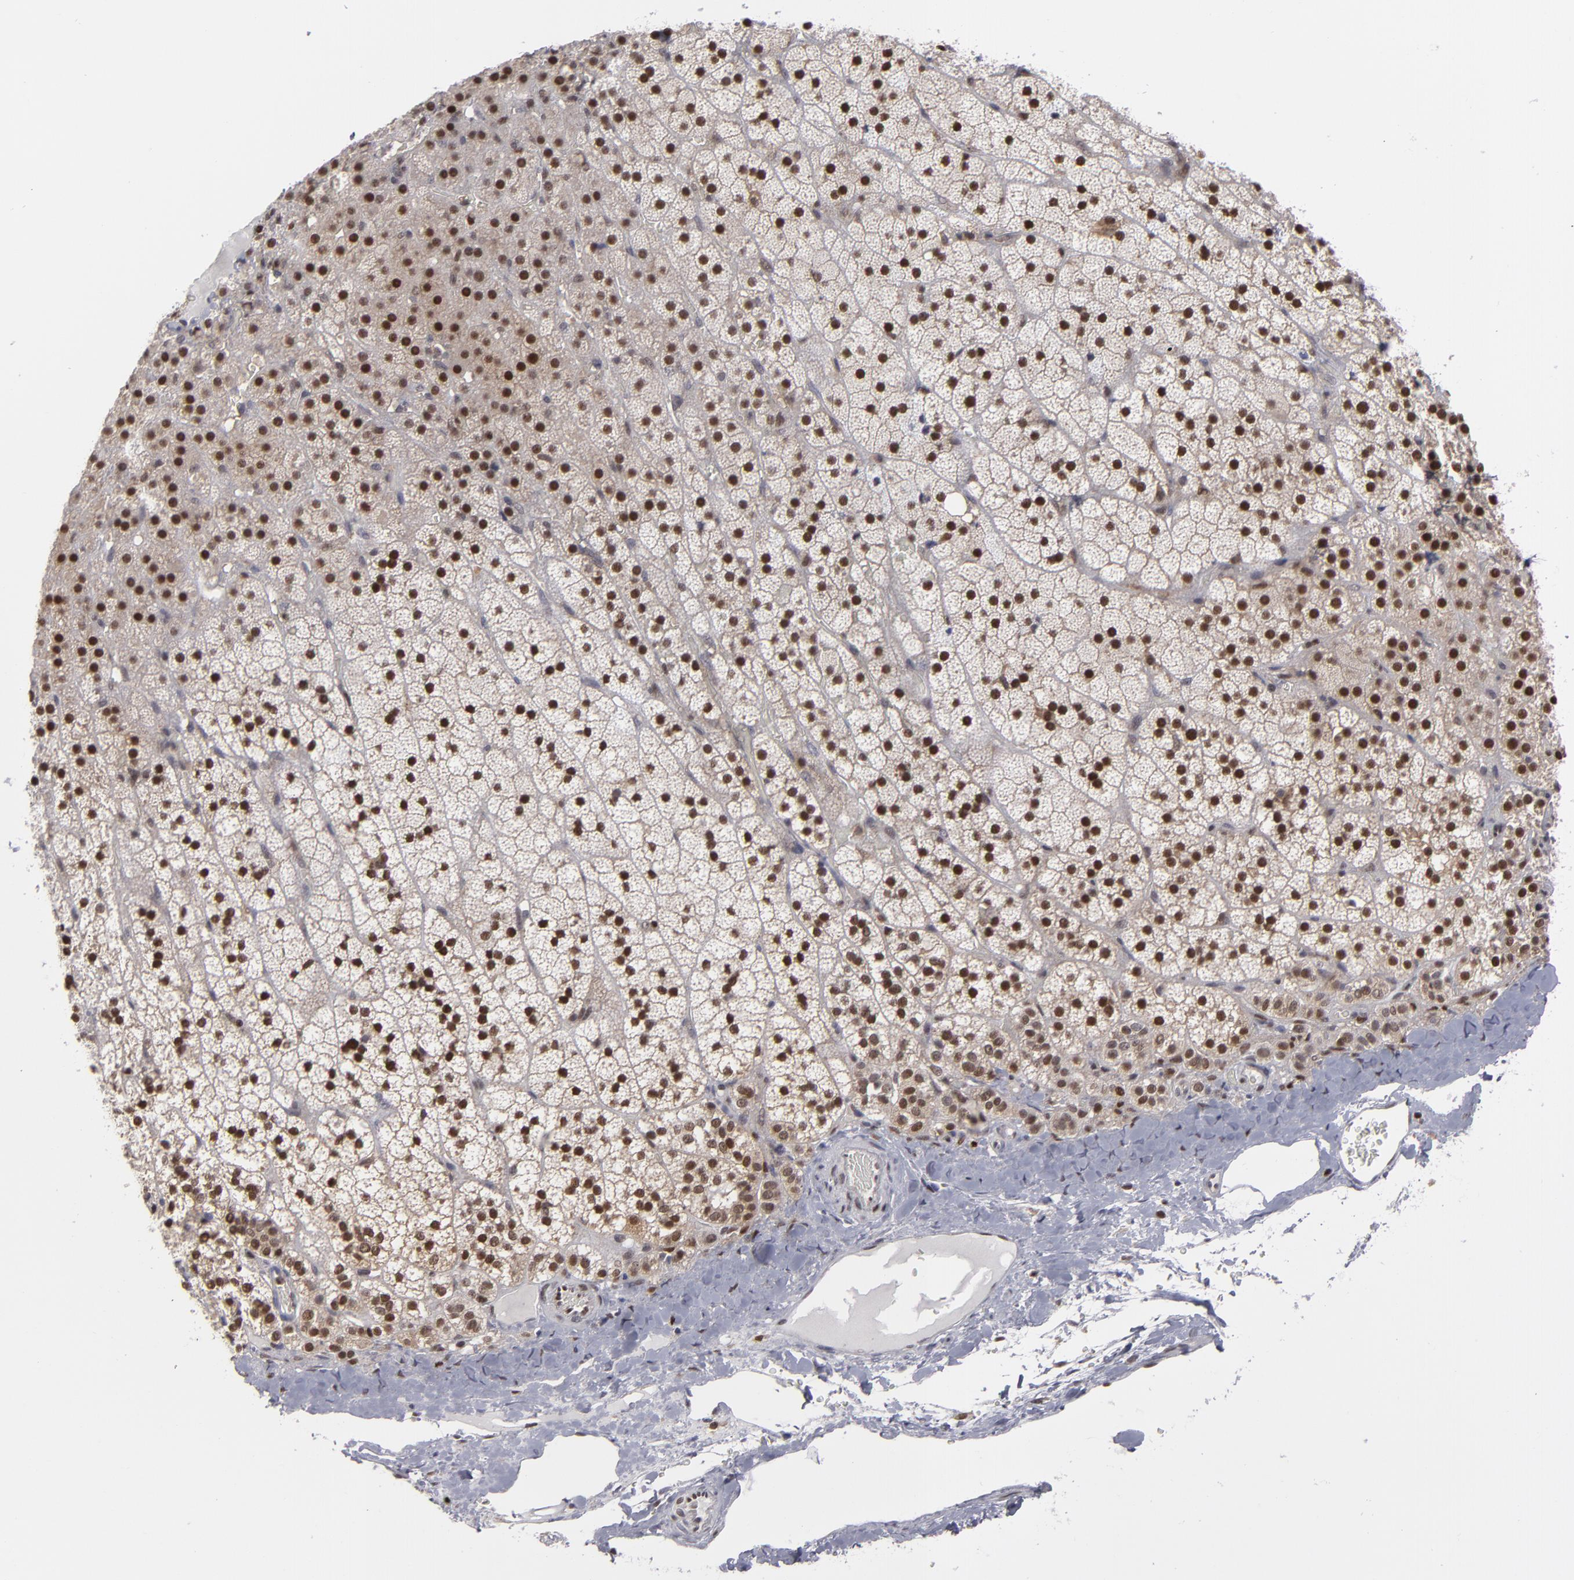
{"staining": {"intensity": "moderate", "quantity": ">75%", "location": "cytoplasmic/membranous,nuclear"}, "tissue": "adrenal gland", "cell_type": "Glandular cells", "image_type": "normal", "snomed": [{"axis": "morphology", "description": "Normal tissue, NOS"}, {"axis": "topography", "description": "Adrenal gland"}], "caption": "High-power microscopy captured an IHC image of unremarkable adrenal gland, revealing moderate cytoplasmic/membranous,nuclear staining in about >75% of glandular cells. (IHC, brightfield microscopy, high magnification).", "gene": "GSR", "patient": {"sex": "male", "age": 35}}